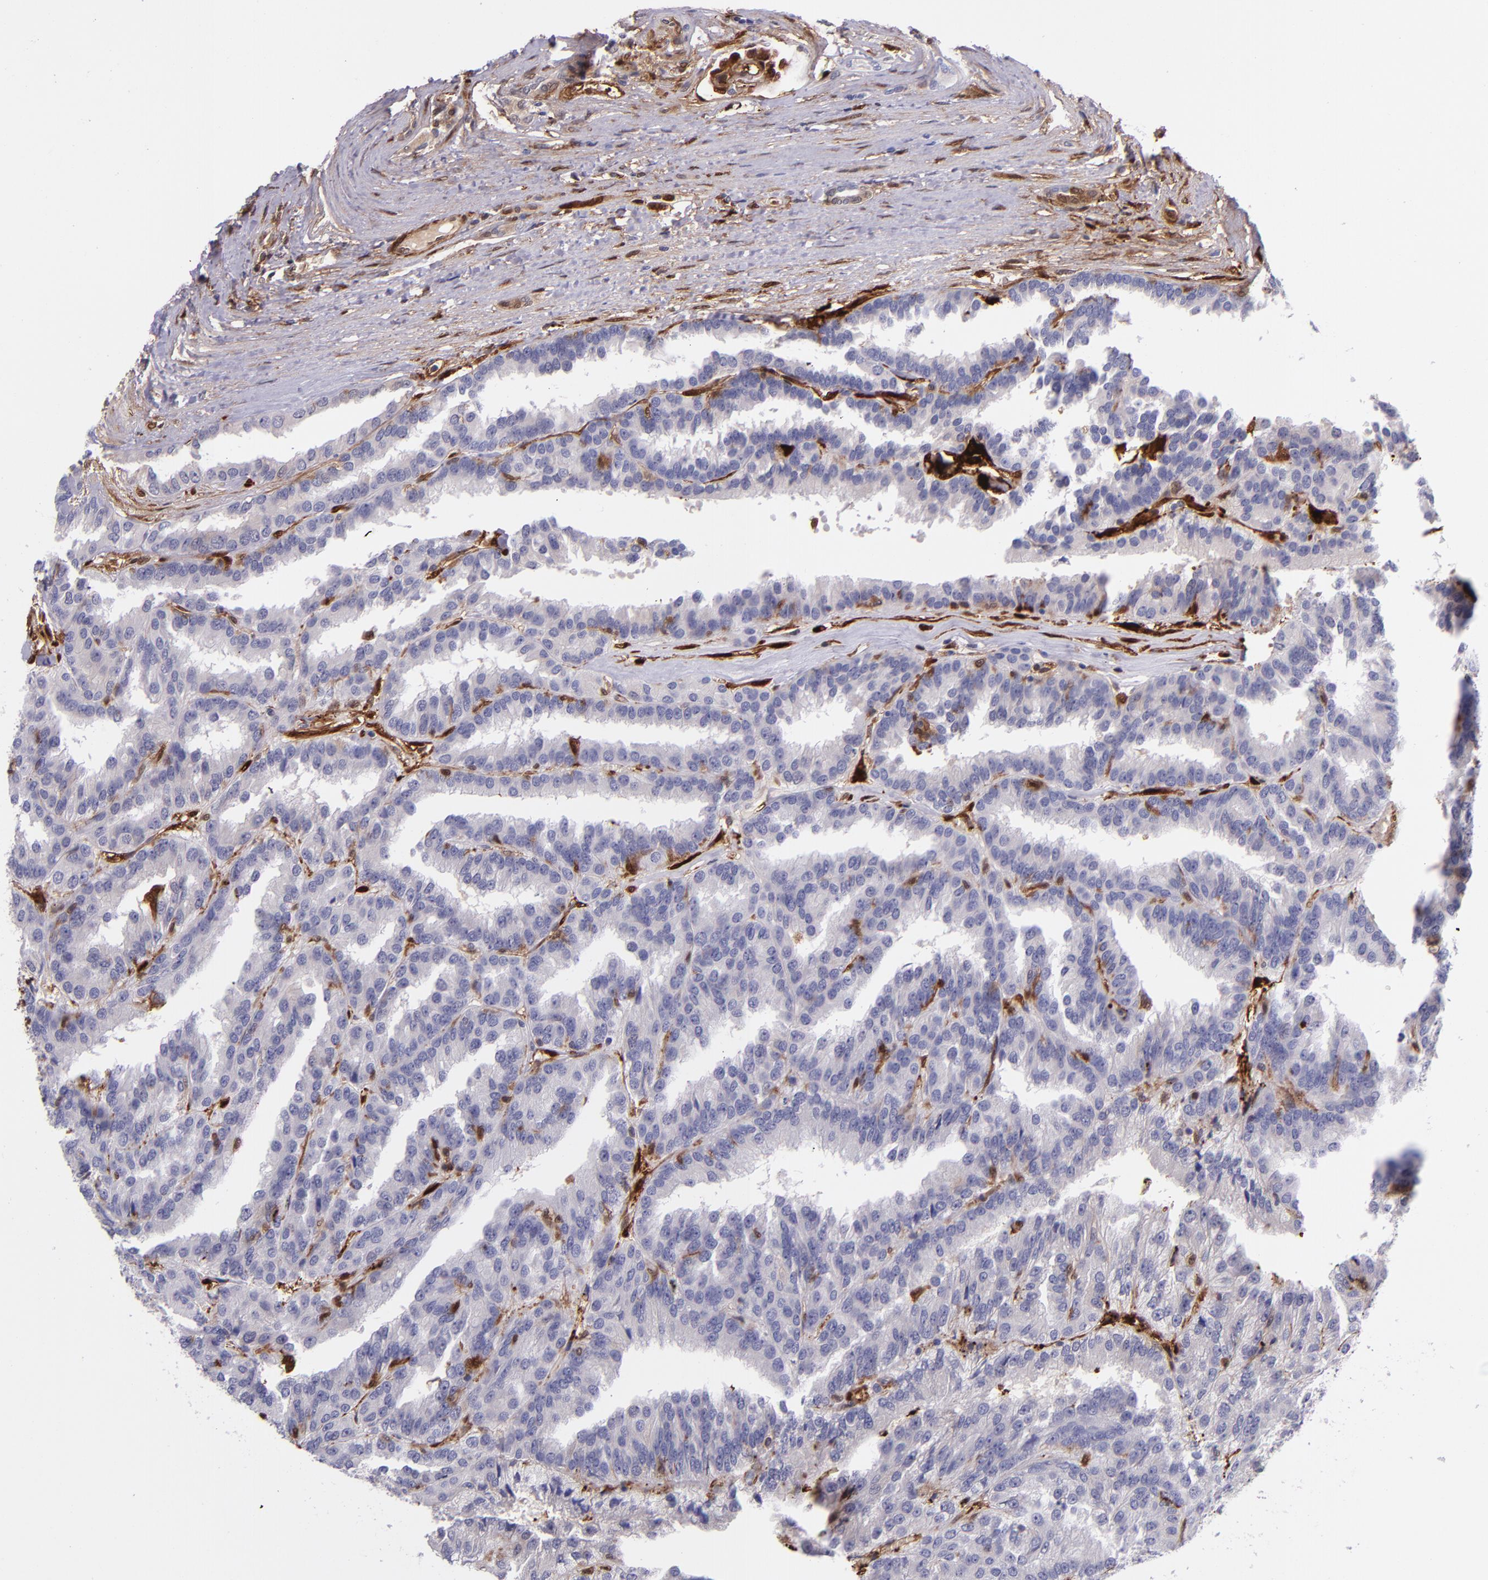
{"staining": {"intensity": "negative", "quantity": "none", "location": "none"}, "tissue": "renal cancer", "cell_type": "Tumor cells", "image_type": "cancer", "snomed": [{"axis": "morphology", "description": "Adenocarcinoma, NOS"}, {"axis": "topography", "description": "Kidney"}], "caption": "A photomicrograph of human renal cancer (adenocarcinoma) is negative for staining in tumor cells.", "gene": "LGALS1", "patient": {"sex": "male", "age": 46}}